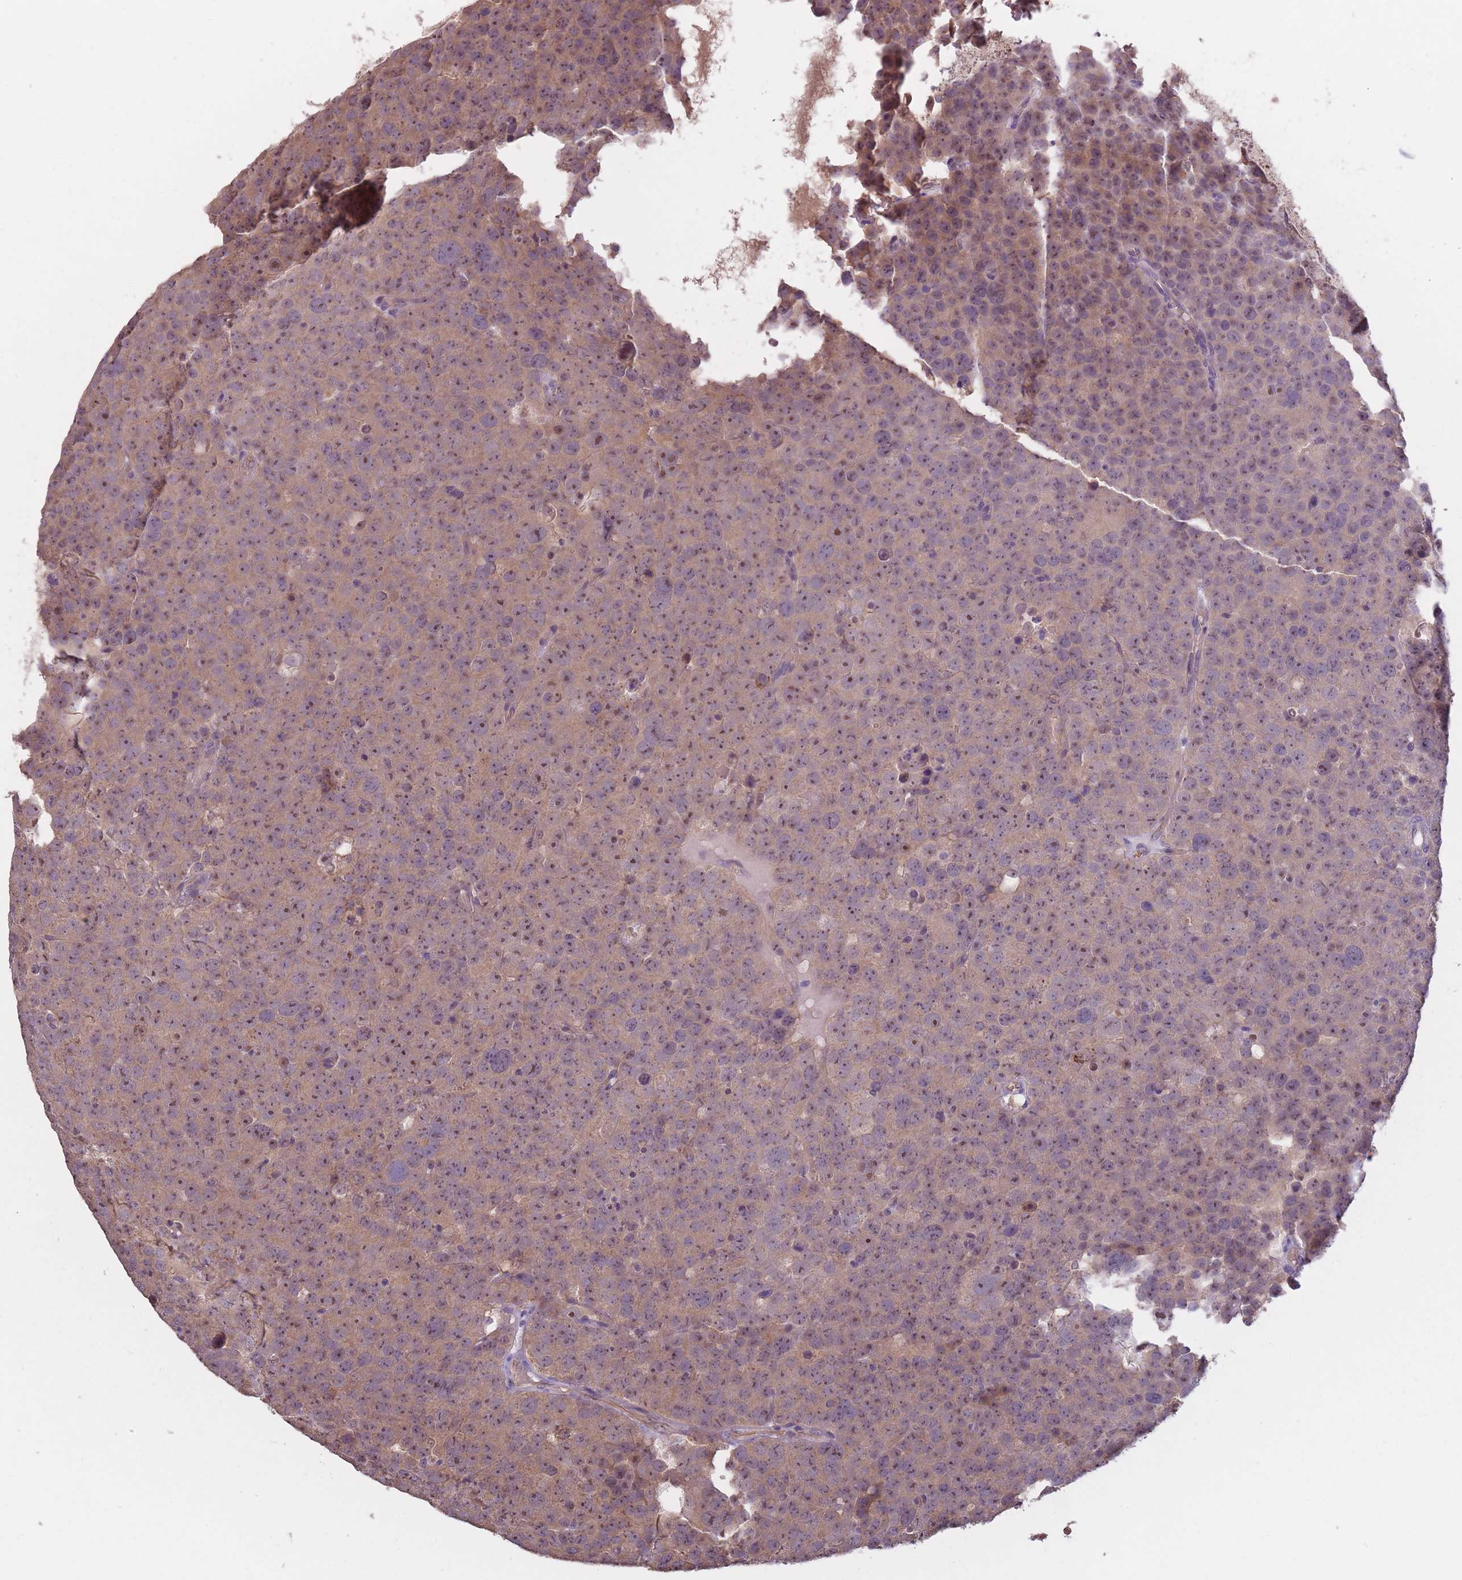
{"staining": {"intensity": "weak", "quantity": ">75%", "location": "cytoplasmic/membranous,nuclear"}, "tissue": "testis cancer", "cell_type": "Tumor cells", "image_type": "cancer", "snomed": [{"axis": "morphology", "description": "Seminoma, NOS"}, {"axis": "topography", "description": "Testis"}], "caption": "This is an image of IHC staining of testis cancer (seminoma), which shows weak staining in the cytoplasmic/membranous and nuclear of tumor cells.", "gene": "KIAA1755", "patient": {"sex": "male", "age": 71}}